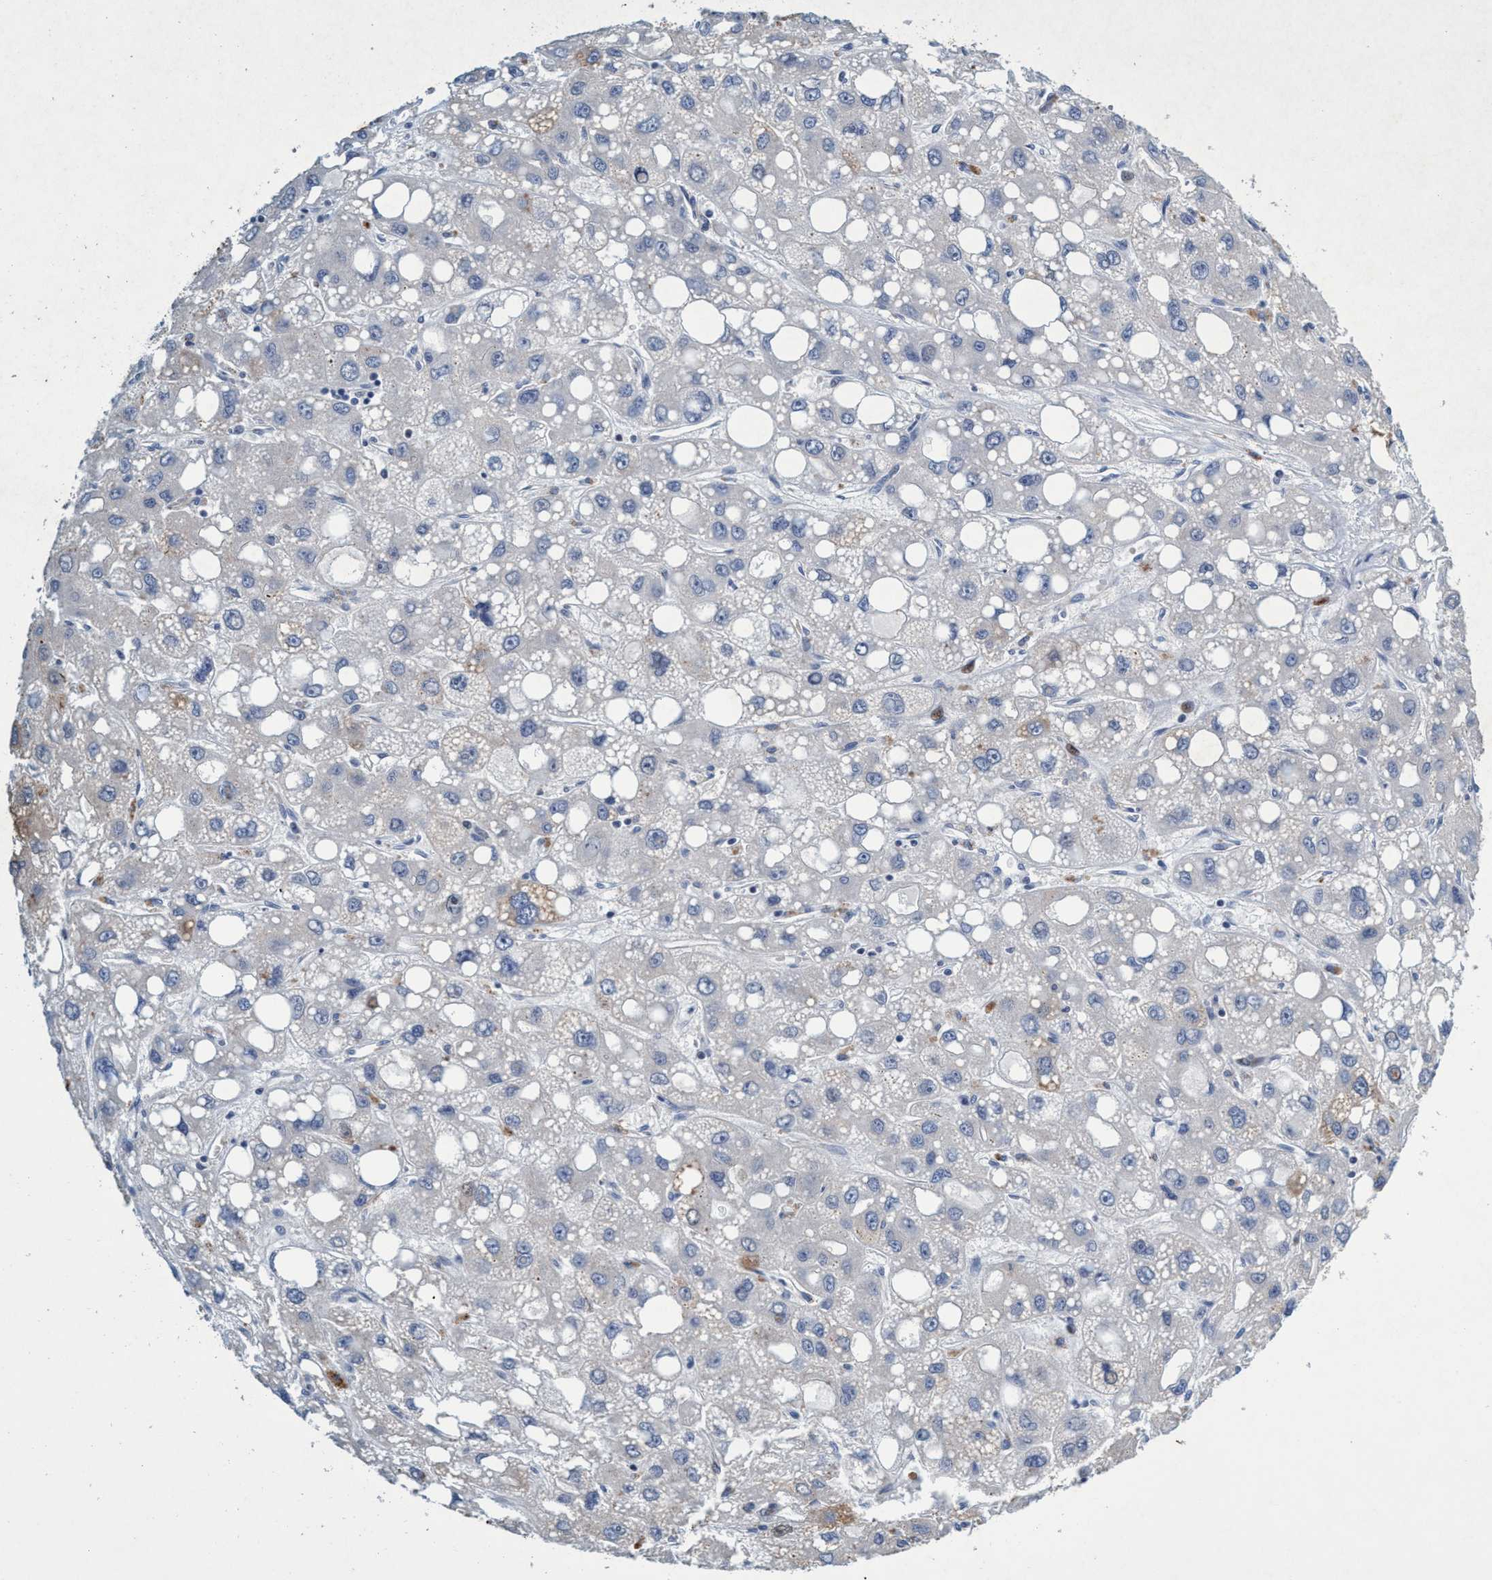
{"staining": {"intensity": "negative", "quantity": "none", "location": "none"}, "tissue": "liver cancer", "cell_type": "Tumor cells", "image_type": "cancer", "snomed": [{"axis": "morphology", "description": "Carcinoma, Hepatocellular, NOS"}, {"axis": "topography", "description": "Liver"}], "caption": "Protein analysis of liver hepatocellular carcinoma displays no significant expression in tumor cells. (DAB (3,3'-diaminobenzidine) IHC visualized using brightfield microscopy, high magnification).", "gene": "GRB14", "patient": {"sex": "male", "age": 55}}